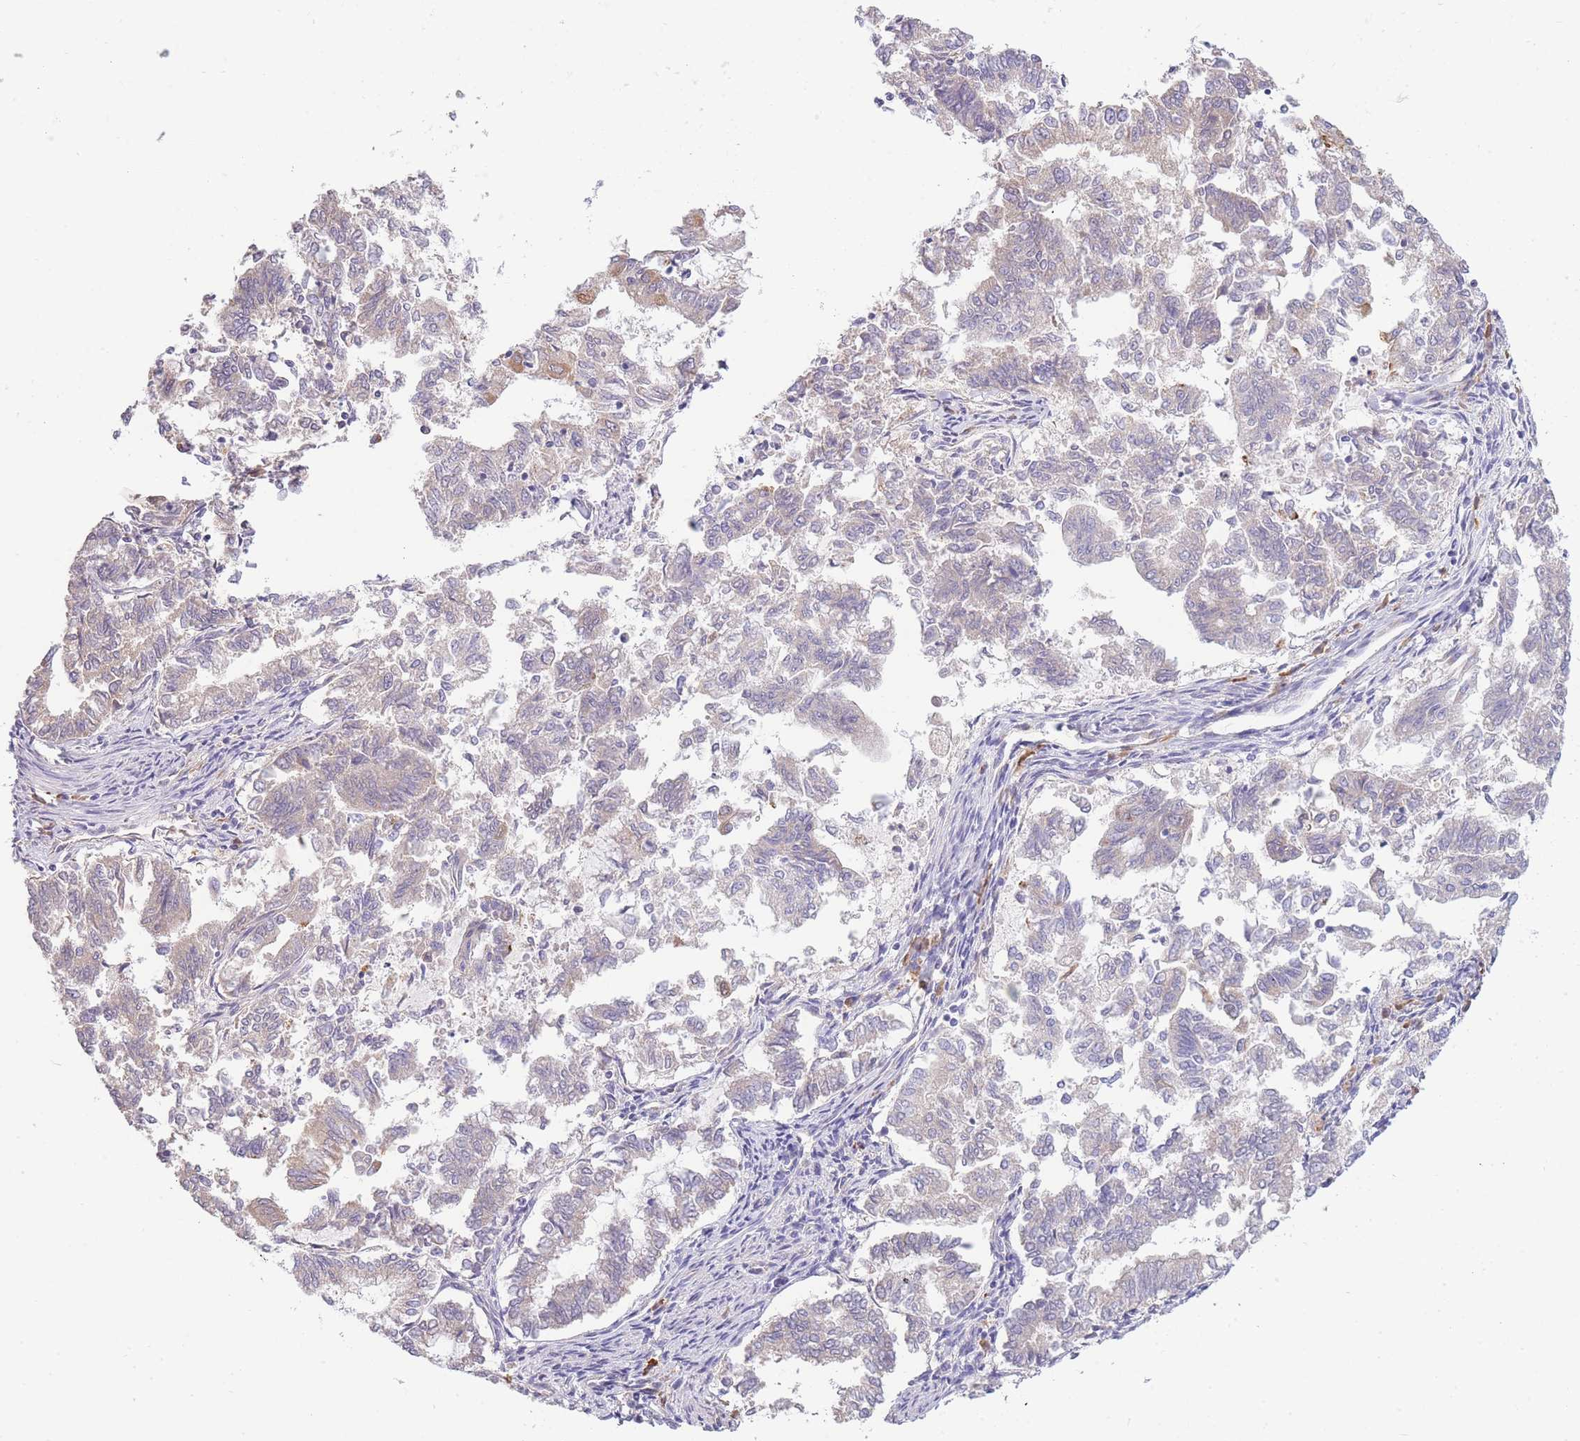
{"staining": {"intensity": "negative", "quantity": "none", "location": "none"}, "tissue": "endometrial cancer", "cell_type": "Tumor cells", "image_type": "cancer", "snomed": [{"axis": "morphology", "description": "Adenocarcinoma, NOS"}, {"axis": "topography", "description": "Endometrium"}], "caption": "Tumor cells show no significant protein positivity in endometrial cancer (adenocarcinoma). (IHC, brightfield microscopy, high magnification).", "gene": "BEX1", "patient": {"sex": "female", "age": 79}}